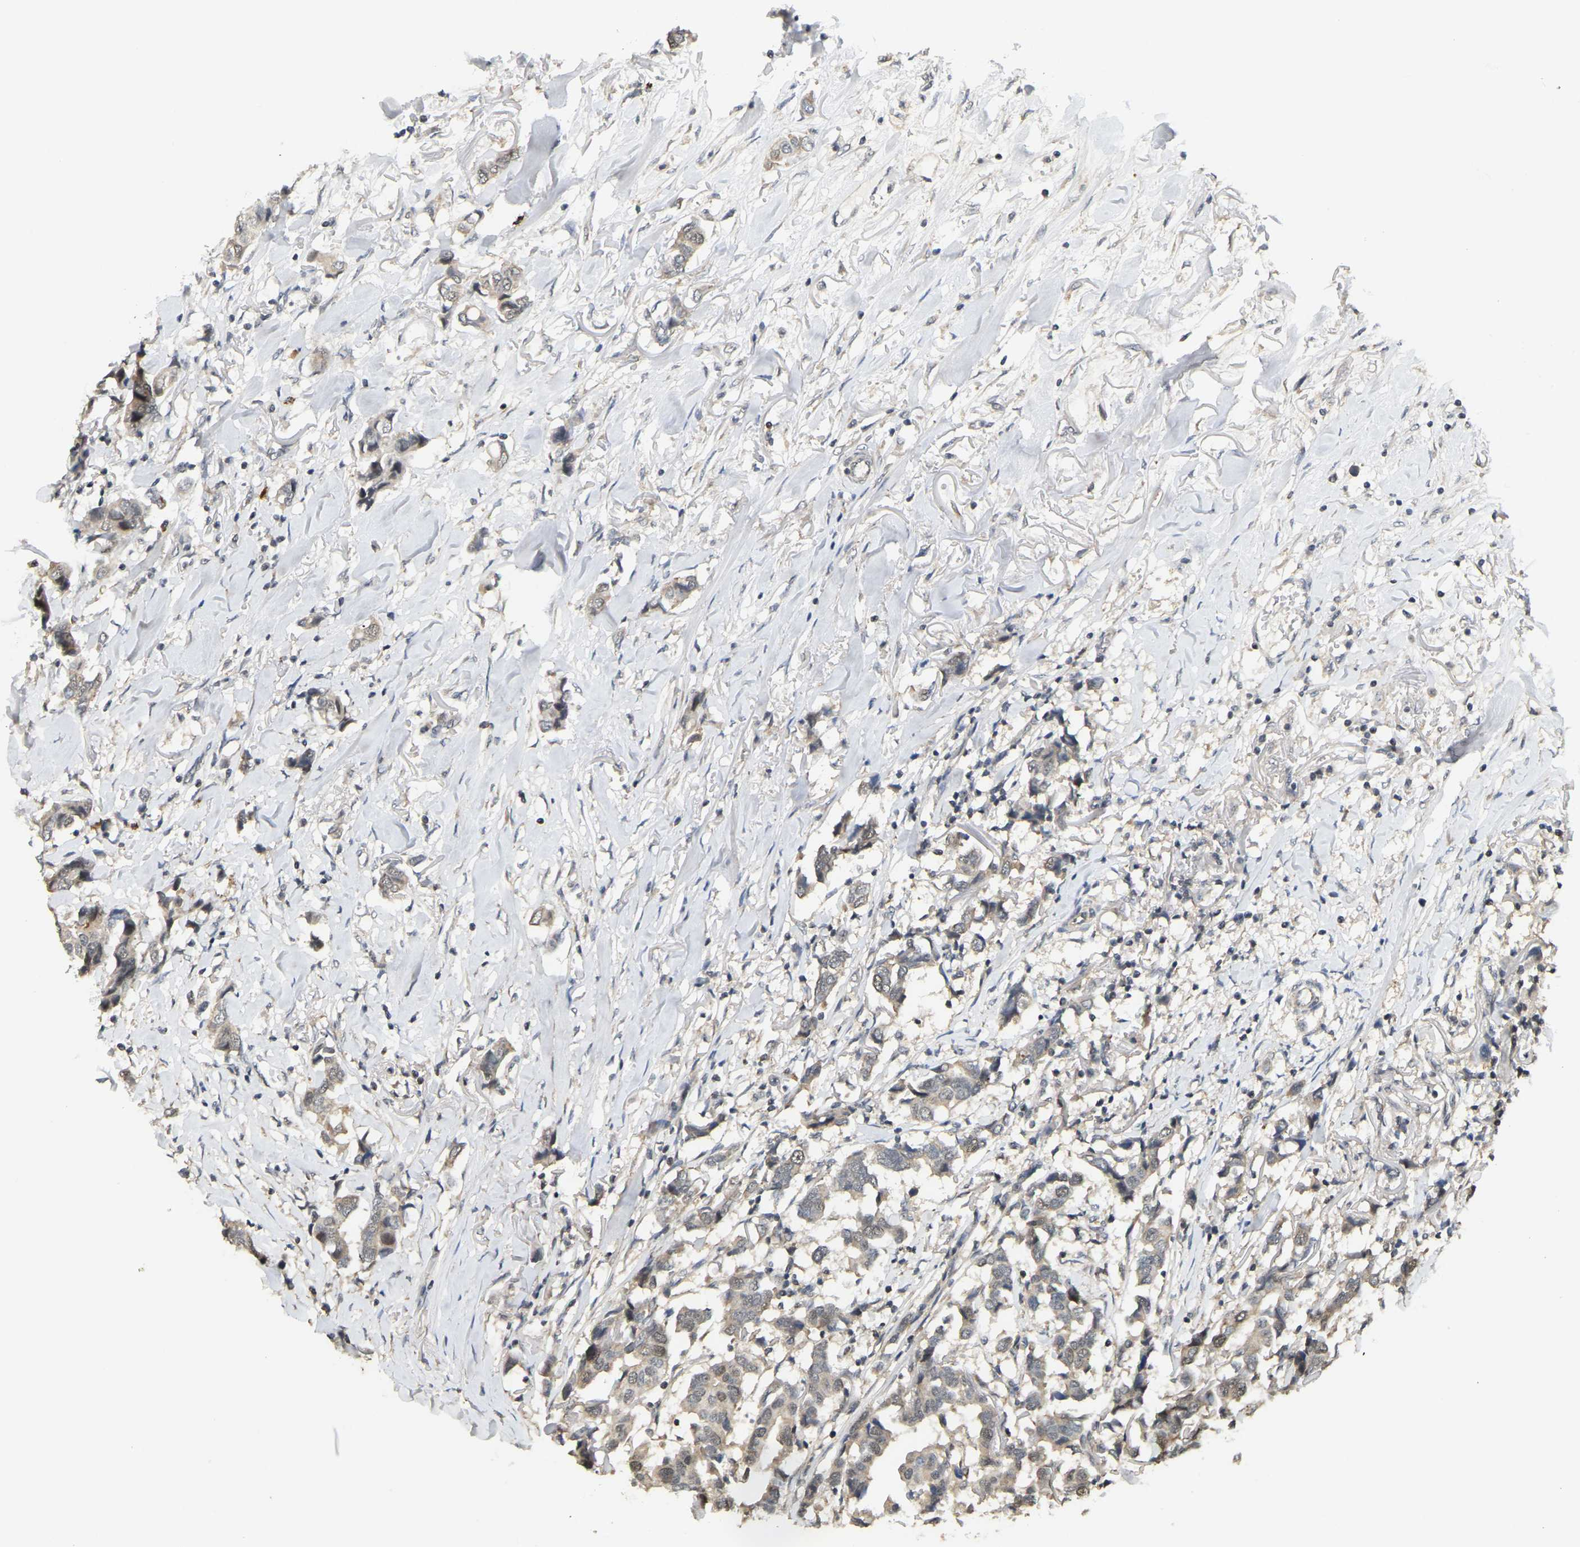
{"staining": {"intensity": "weak", "quantity": "<25%", "location": "cytoplasmic/membranous,nuclear"}, "tissue": "breast cancer", "cell_type": "Tumor cells", "image_type": "cancer", "snomed": [{"axis": "morphology", "description": "Duct carcinoma"}, {"axis": "topography", "description": "Breast"}], "caption": "Immunohistochemical staining of breast cancer (invasive ductal carcinoma) shows no significant expression in tumor cells.", "gene": "BRF2", "patient": {"sex": "female", "age": 80}}